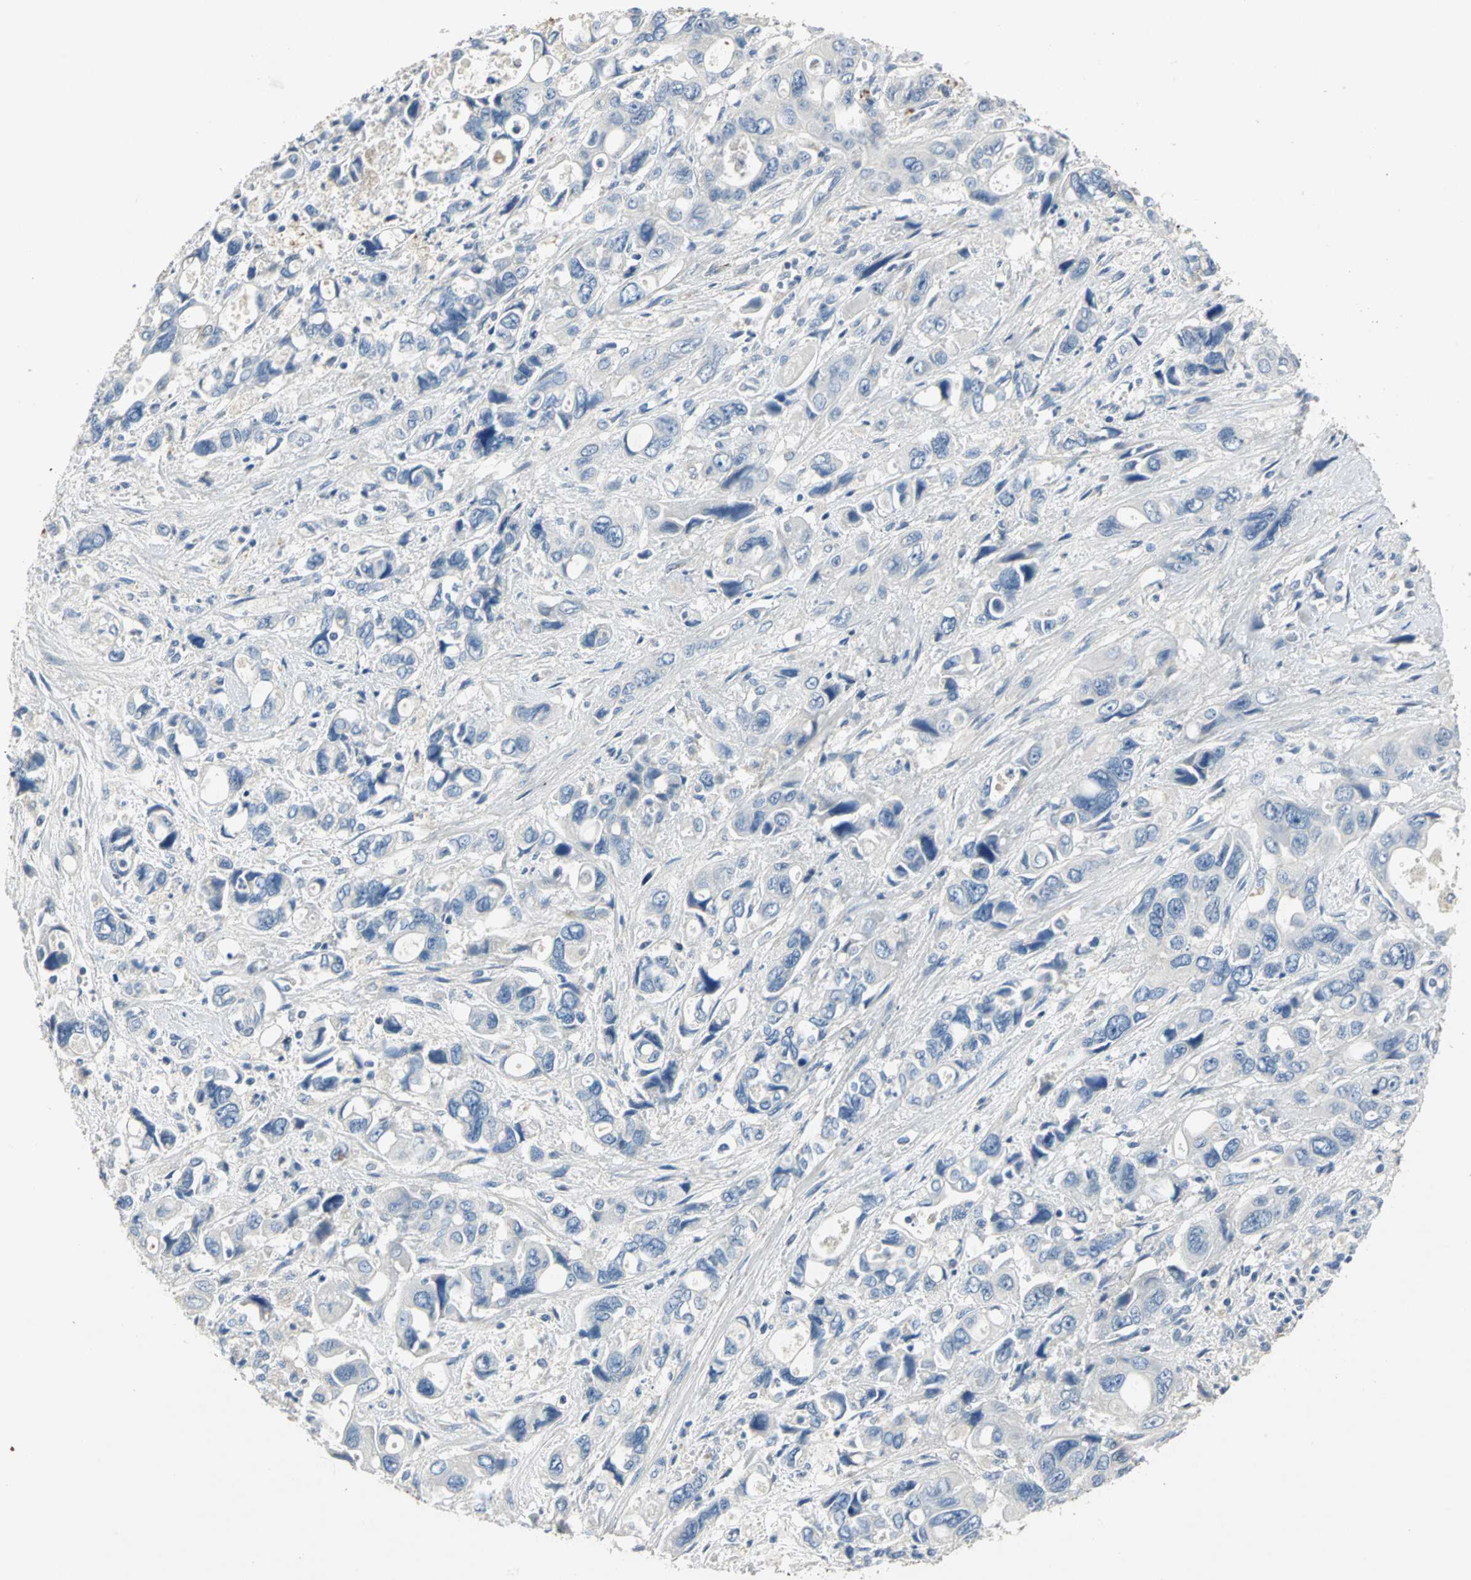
{"staining": {"intensity": "negative", "quantity": "none", "location": "none"}, "tissue": "pancreatic cancer", "cell_type": "Tumor cells", "image_type": "cancer", "snomed": [{"axis": "morphology", "description": "Adenocarcinoma, NOS"}, {"axis": "topography", "description": "Pancreas"}], "caption": "Human pancreatic adenocarcinoma stained for a protein using immunohistochemistry (IHC) exhibits no expression in tumor cells.", "gene": "EFNB3", "patient": {"sex": "male", "age": 46}}